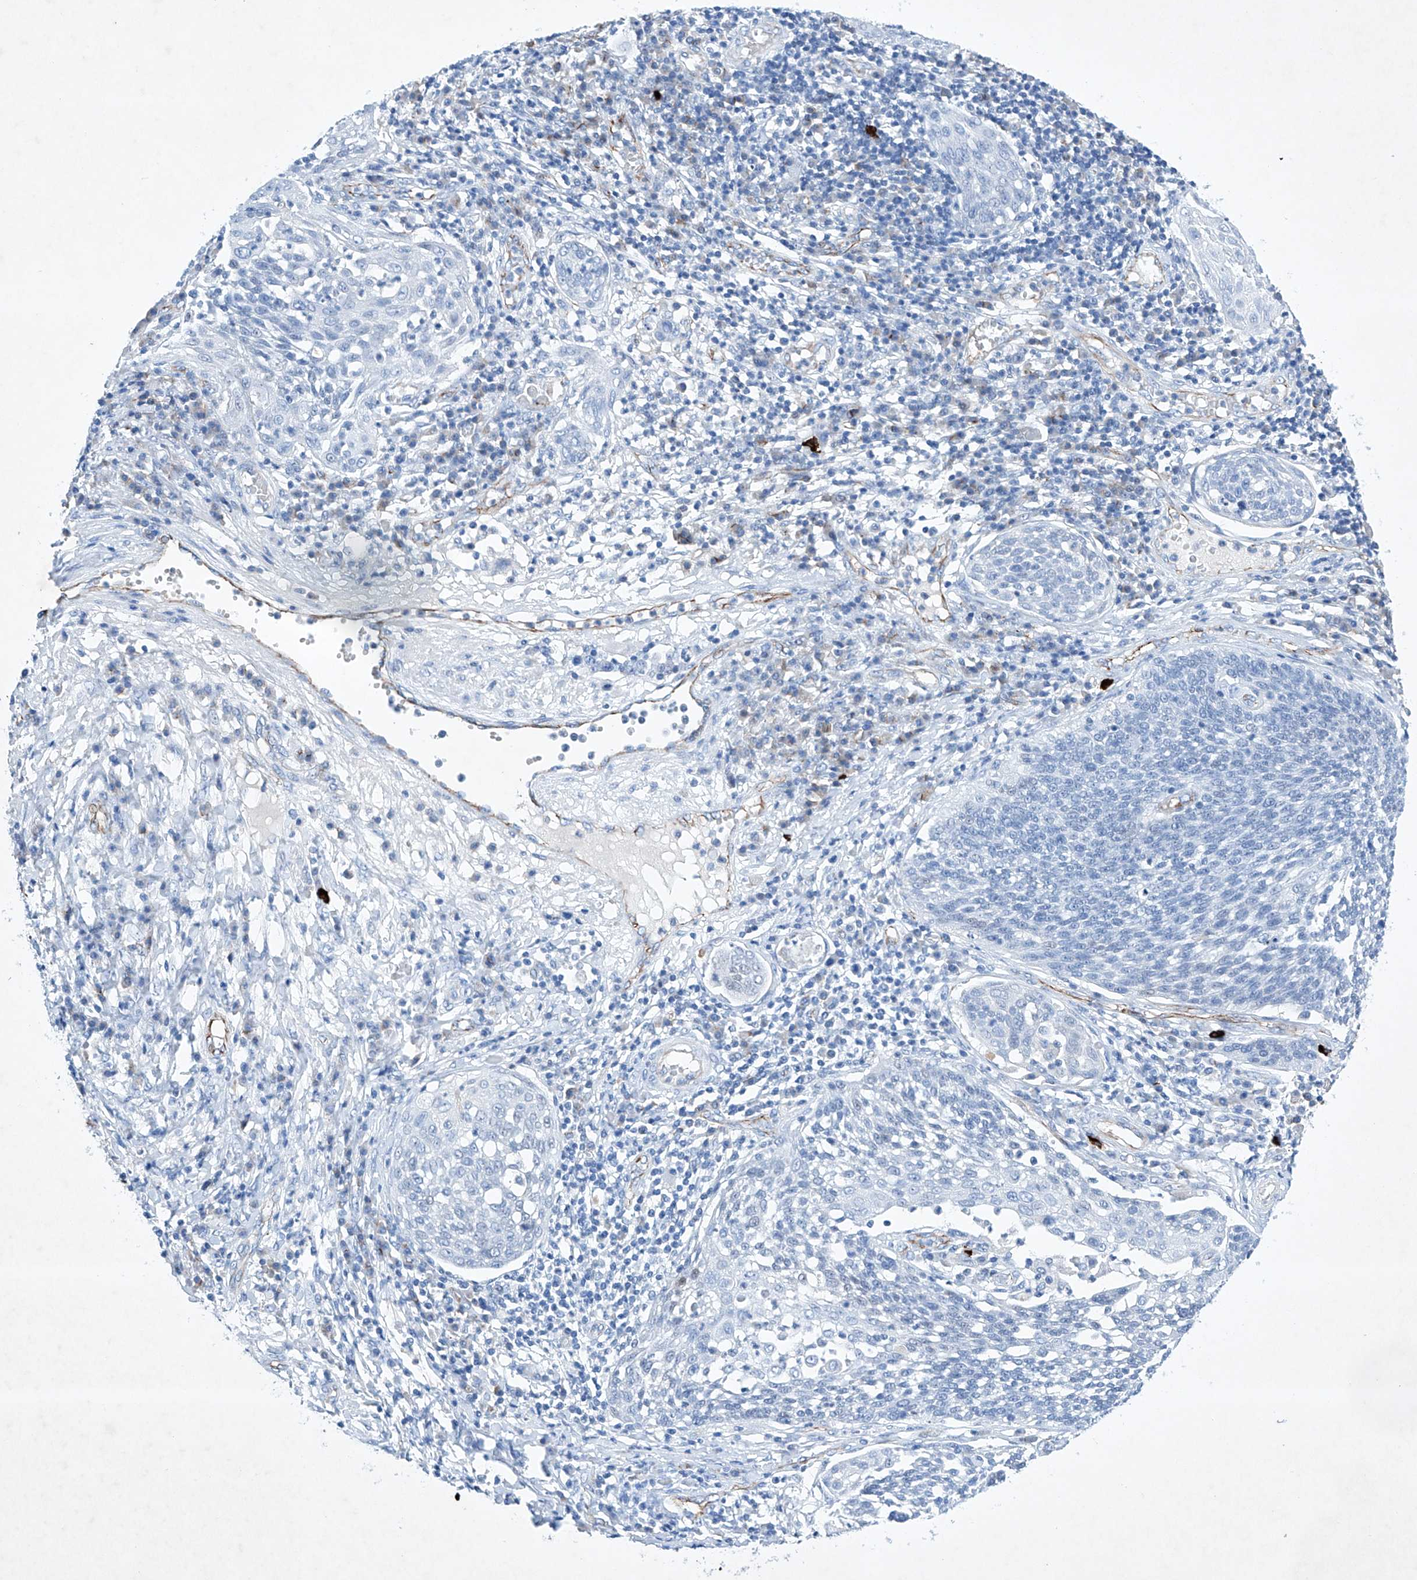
{"staining": {"intensity": "negative", "quantity": "none", "location": "none"}, "tissue": "cervical cancer", "cell_type": "Tumor cells", "image_type": "cancer", "snomed": [{"axis": "morphology", "description": "Squamous cell carcinoma, NOS"}, {"axis": "topography", "description": "Cervix"}], "caption": "High power microscopy image of an immunohistochemistry photomicrograph of squamous cell carcinoma (cervical), revealing no significant expression in tumor cells. (IHC, brightfield microscopy, high magnification).", "gene": "ETV7", "patient": {"sex": "female", "age": 34}}